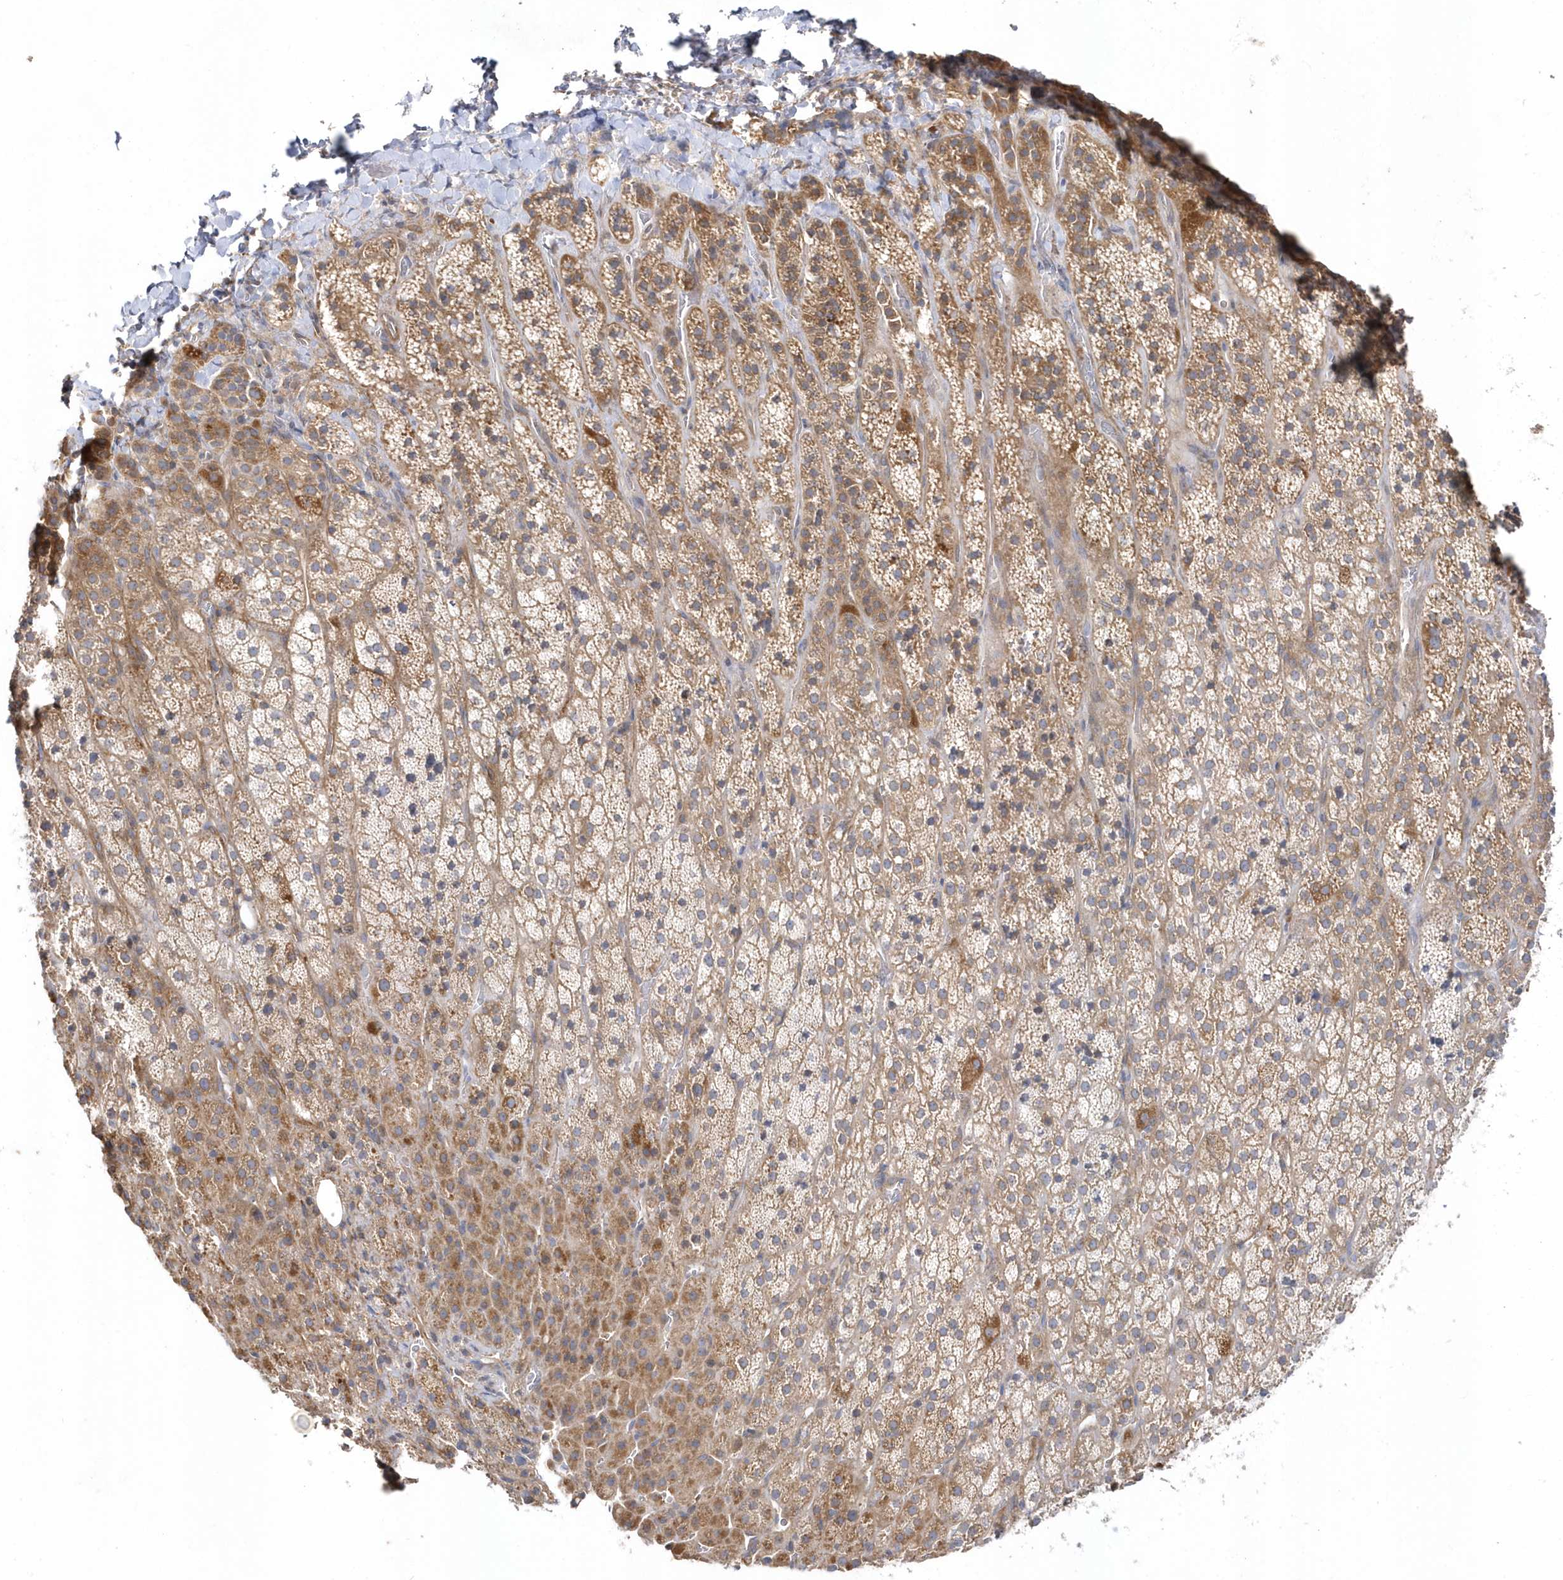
{"staining": {"intensity": "moderate", "quantity": "25%-75%", "location": "cytoplasmic/membranous"}, "tissue": "adrenal gland", "cell_type": "Glandular cells", "image_type": "normal", "snomed": [{"axis": "morphology", "description": "Normal tissue, NOS"}, {"axis": "topography", "description": "Adrenal gland"}], "caption": "Protein staining shows moderate cytoplasmic/membranous staining in approximately 25%-75% of glandular cells in benign adrenal gland. Immunohistochemistry (ihc) stains the protein of interest in brown and the nuclei are stained blue.", "gene": "LEXM", "patient": {"sex": "female", "age": 57}}